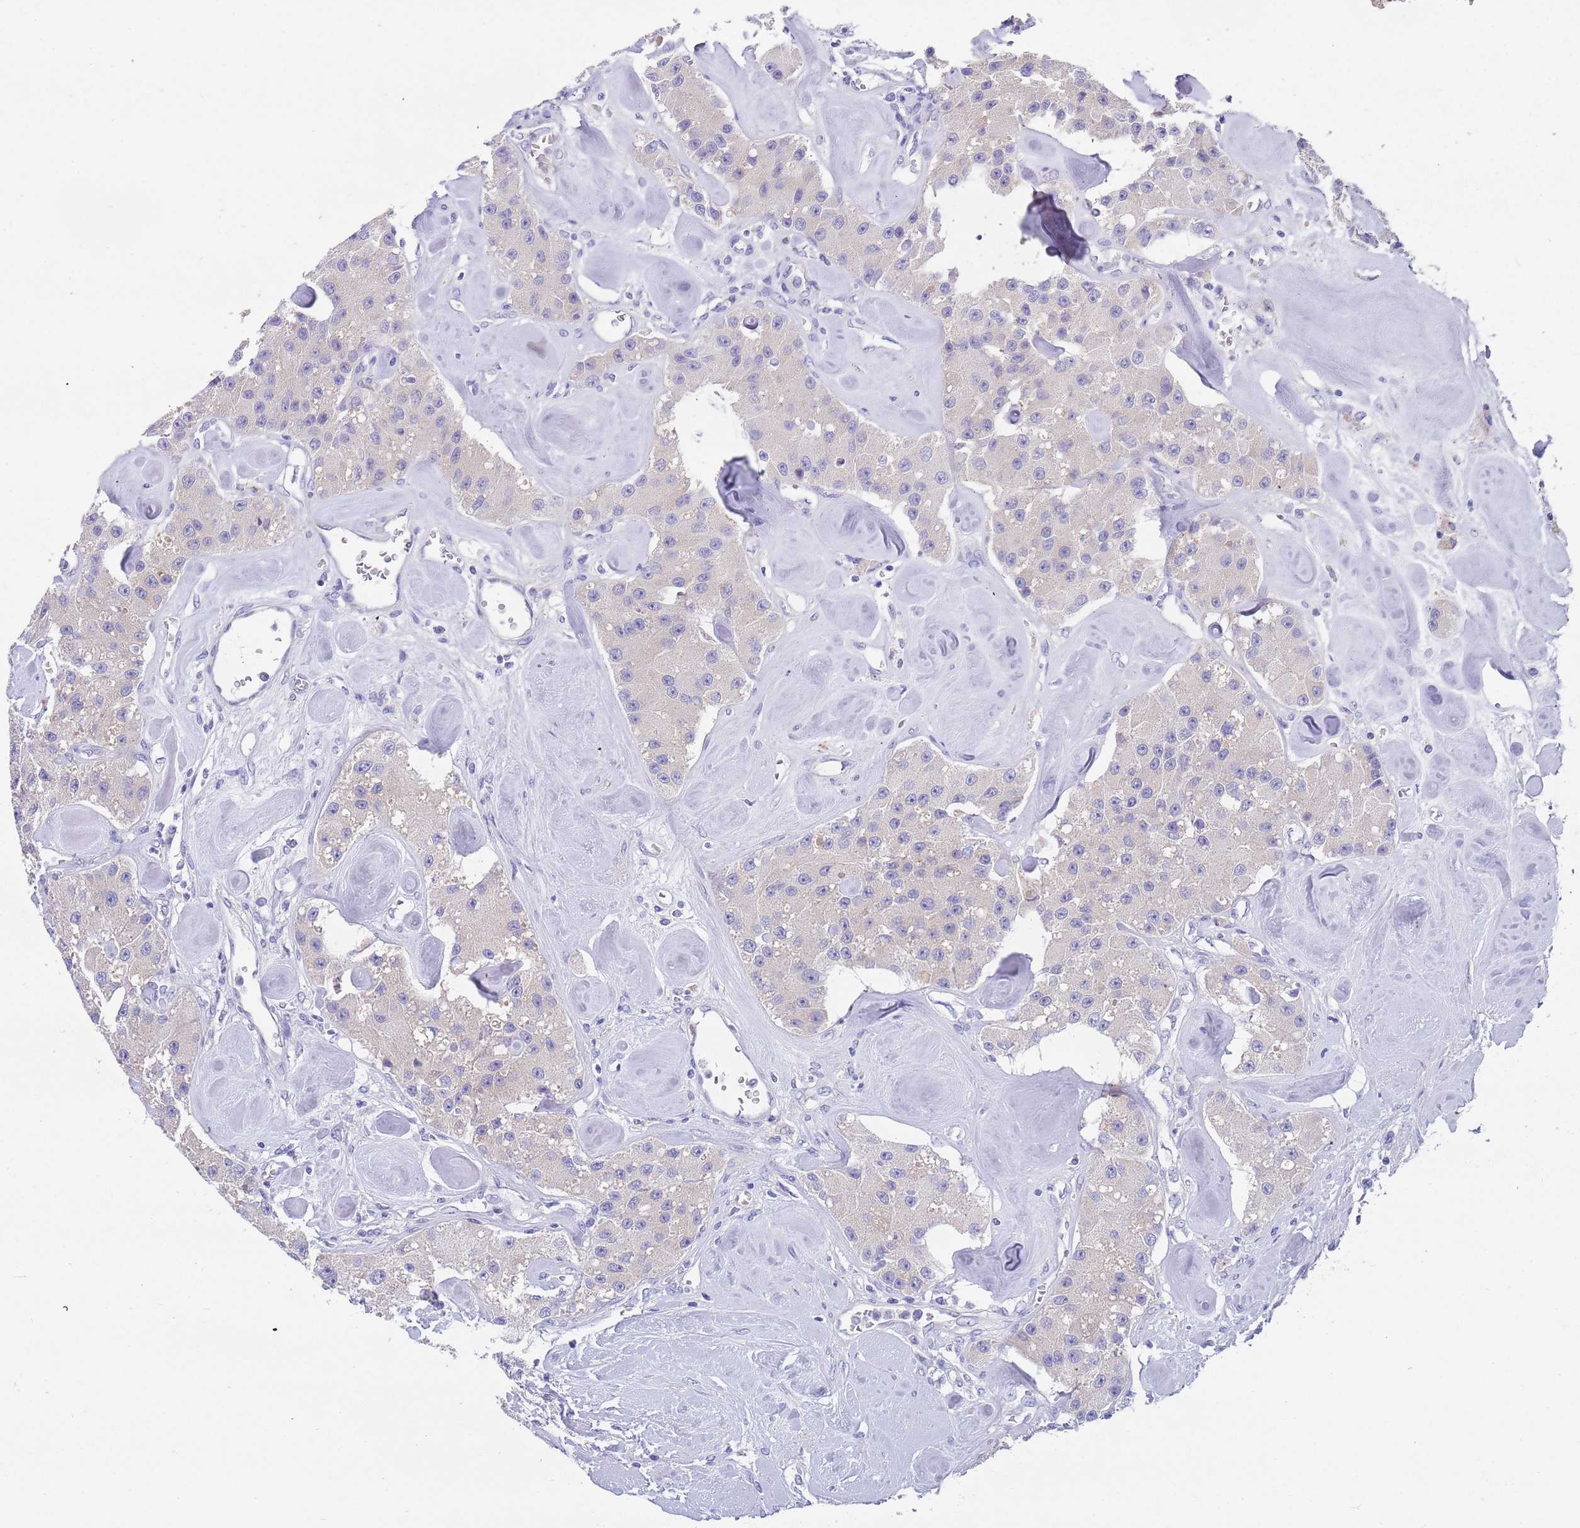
{"staining": {"intensity": "negative", "quantity": "none", "location": "none"}, "tissue": "carcinoid", "cell_type": "Tumor cells", "image_type": "cancer", "snomed": [{"axis": "morphology", "description": "Carcinoid, malignant, NOS"}, {"axis": "topography", "description": "Pancreas"}], "caption": "The image shows no significant positivity in tumor cells of carcinoid.", "gene": "TYW1", "patient": {"sex": "male", "age": 41}}